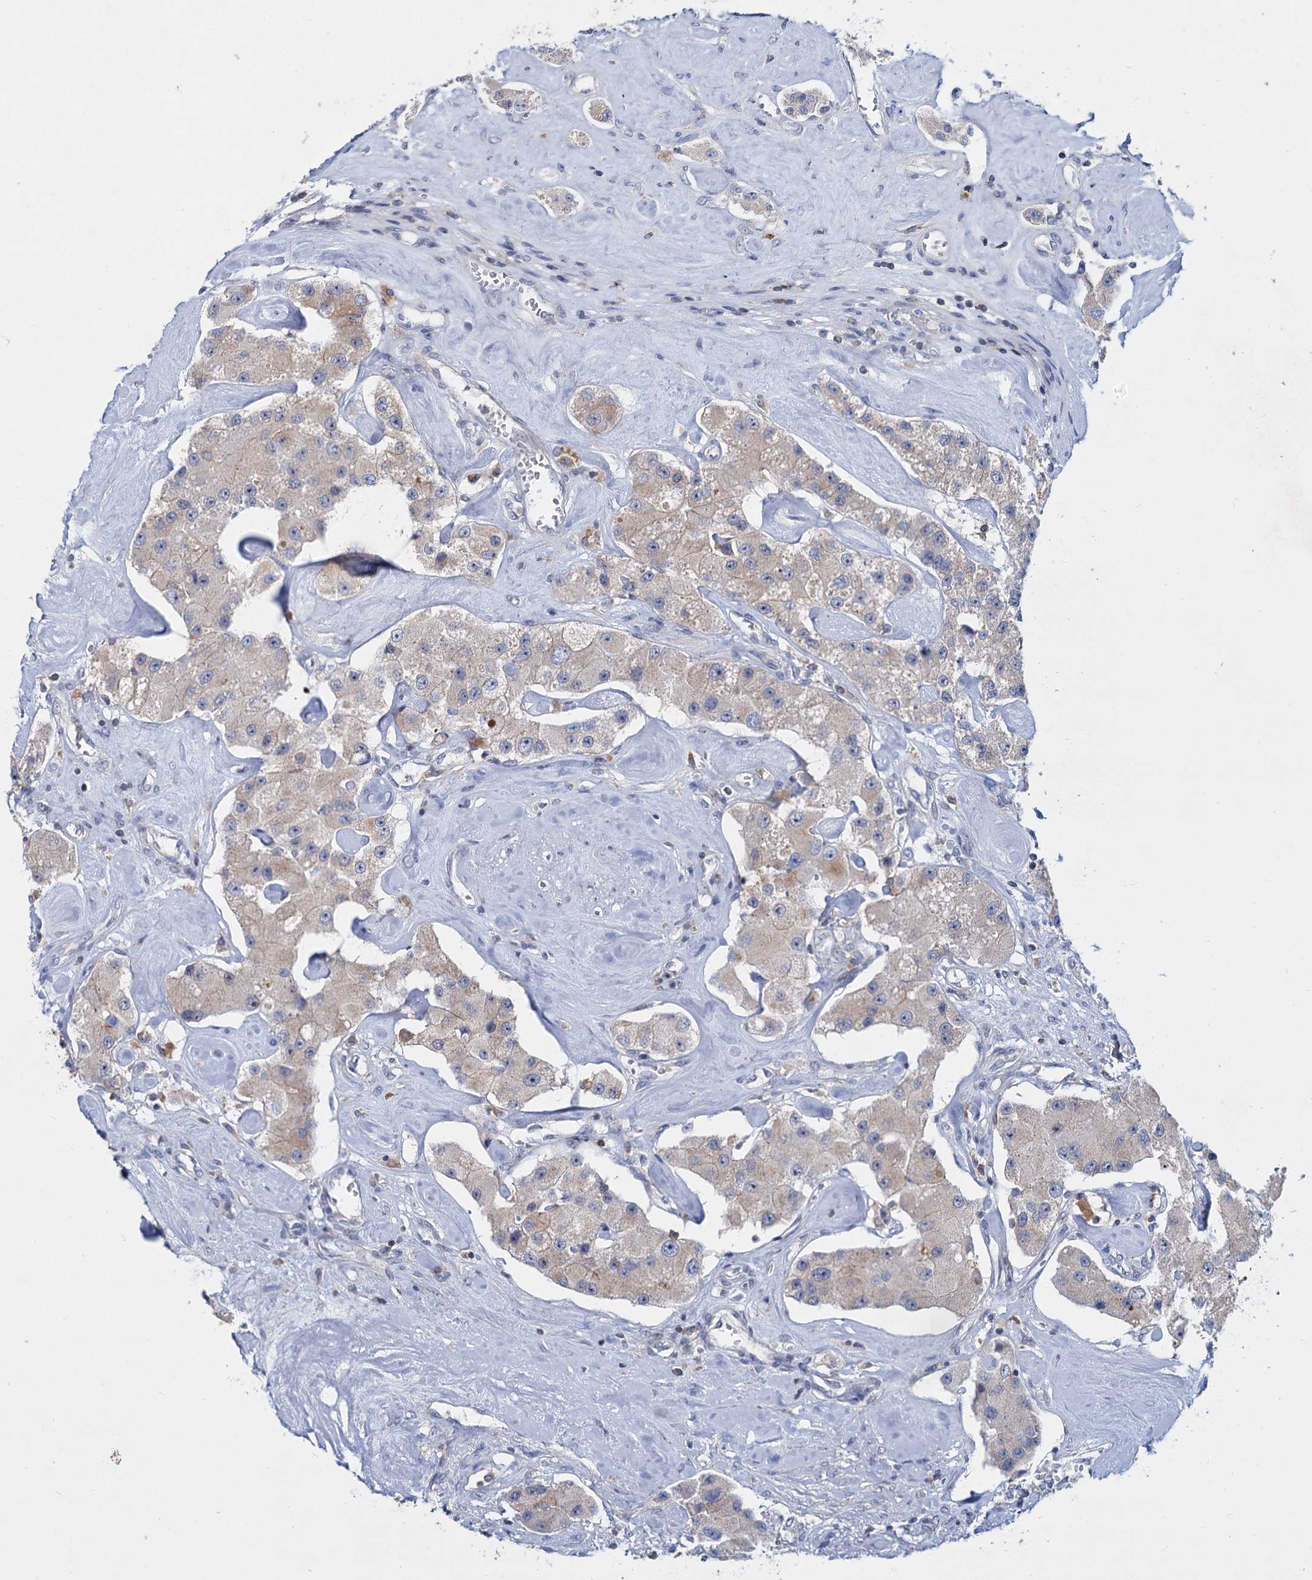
{"staining": {"intensity": "weak", "quantity": "<25%", "location": "cytoplasmic/membranous"}, "tissue": "carcinoid", "cell_type": "Tumor cells", "image_type": "cancer", "snomed": [{"axis": "morphology", "description": "Carcinoid, malignant, NOS"}, {"axis": "topography", "description": "Pancreas"}], "caption": "DAB (3,3'-diaminobenzidine) immunohistochemical staining of carcinoid shows no significant staining in tumor cells.", "gene": "LRCH4", "patient": {"sex": "male", "age": 41}}